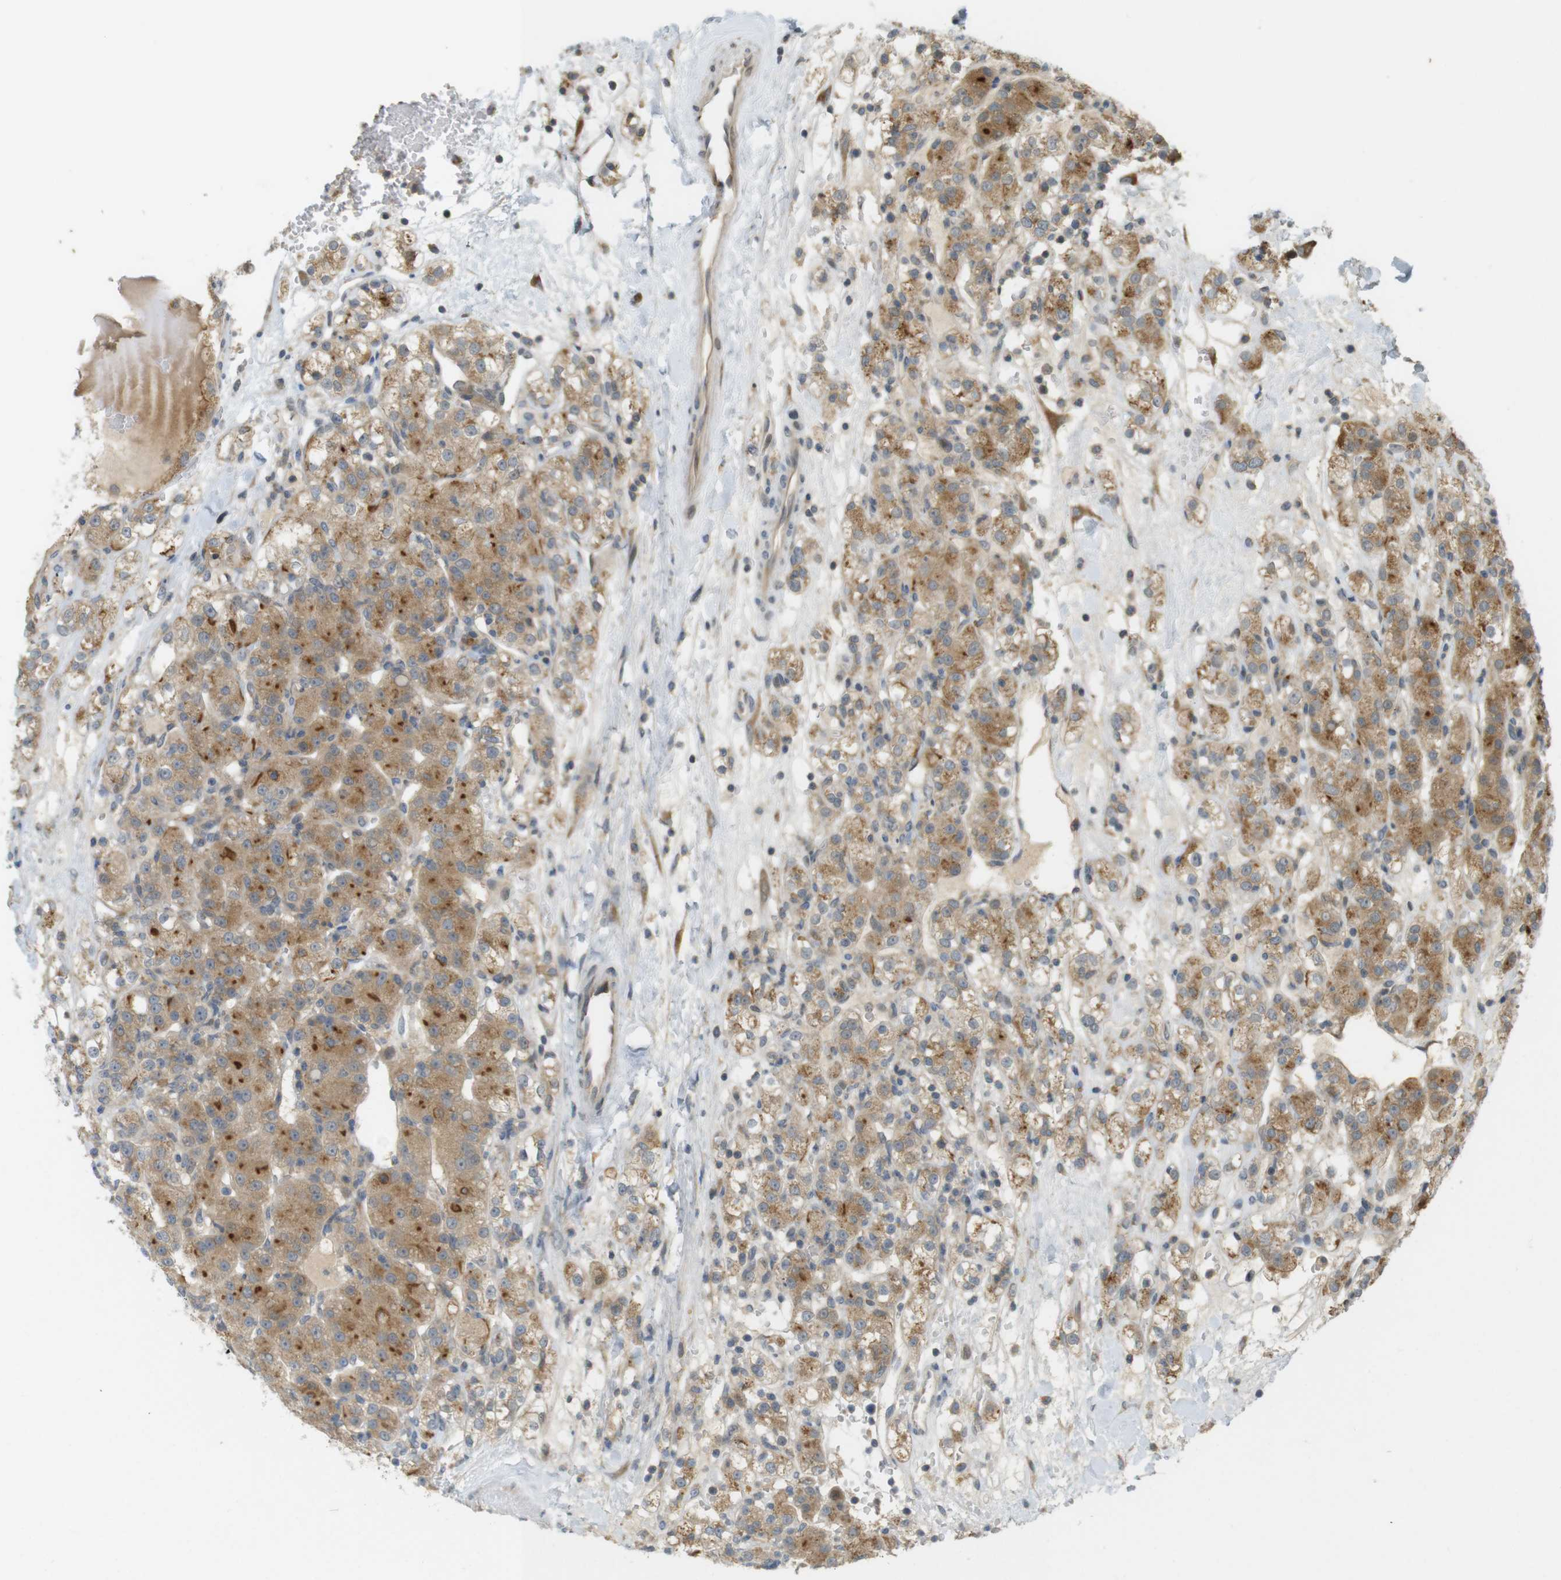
{"staining": {"intensity": "moderate", "quantity": ">75%", "location": "cytoplasmic/membranous"}, "tissue": "renal cancer", "cell_type": "Tumor cells", "image_type": "cancer", "snomed": [{"axis": "morphology", "description": "Normal tissue, NOS"}, {"axis": "morphology", "description": "Adenocarcinoma, NOS"}, {"axis": "topography", "description": "Kidney"}], "caption": "Immunohistochemistry image of neoplastic tissue: adenocarcinoma (renal) stained using immunohistochemistry exhibits medium levels of moderate protein expression localized specifically in the cytoplasmic/membranous of tumor cells, appearing as a cytoplasmic/membranous brown color.", "gene": "CLRN3", "patient": {"sex": "male", "age": 61}}